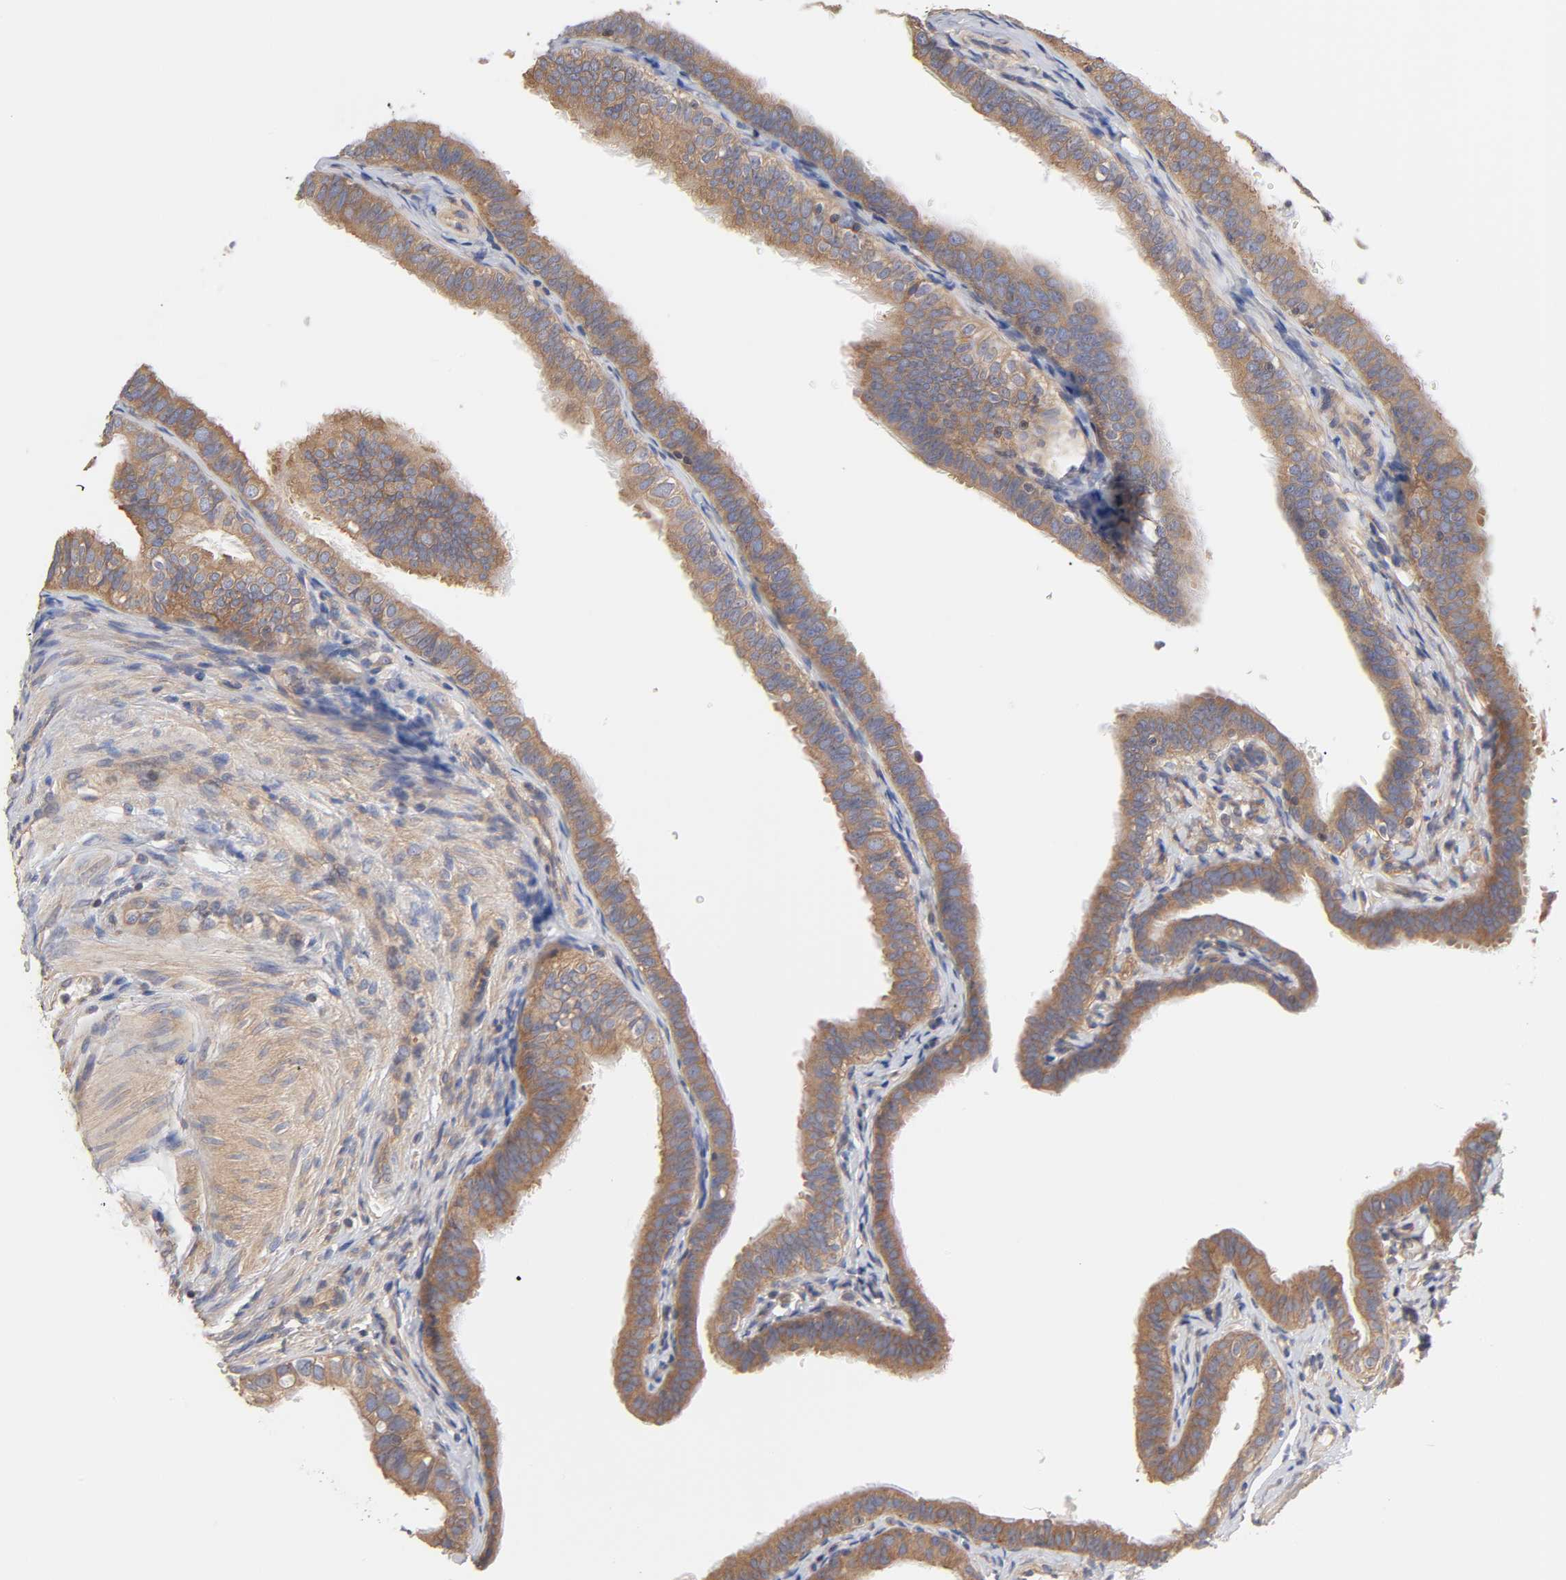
{"staining": {"intensity": "moderate", "quantity": ">75%", "location": "cytoplasmic/membranous"}, "tissue": "fallopian tube", "cell_type": "Glandular cells", "image_type": "normal", "snomed": [{"axis": "morphology", "description": "Normal tissue, NOS"}, {"axis": "morphology", "description": "Dermoid, NOS"}, {"axis": "topography", "description": "Fallopian tube"}], "caption": "IHC (DAB) staining of normal human fallopian tube demonstrates moderate cytoplasmic/membranous protein staining in about >75% of glandular cells. (IHC, brightfield microscopy, high magnification).", "gene": "STRN3", "patient": {"sex": "female", "age": 33}}